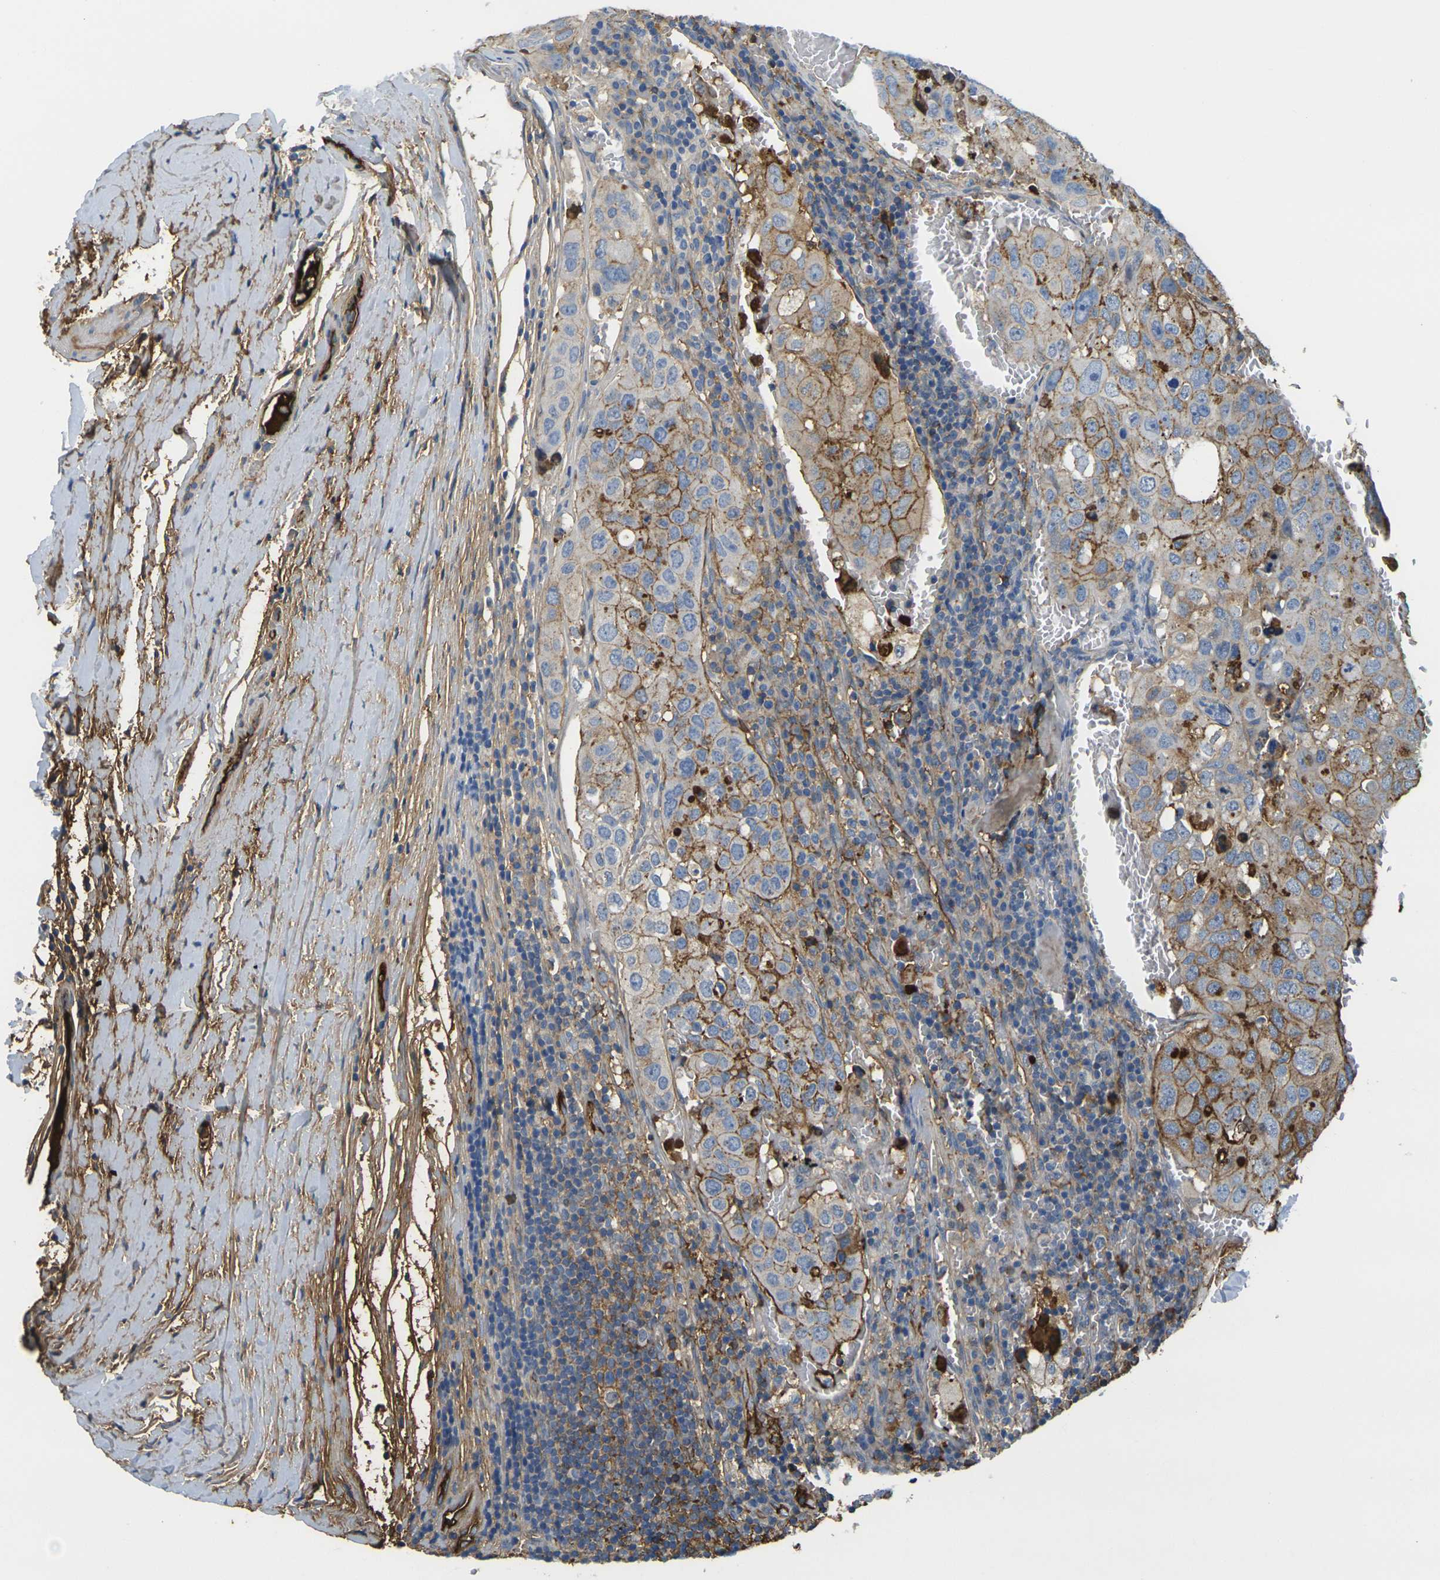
{"staining": {"intensity": "moderate", "quantity": ">75%", "location": "cytoplasmic/membranous"}, "tissue": "urothelial cancer", "cell_type": "Tumor cells", "image_type": "cancer", "snomed": [{"axis": "morphology", "description": "Urothelial carcinoma, High grade"}, {"axis": "topography", "description": "Lymph node"}, {"axis": "topography", "description": "Urinary bladder"}], "caption": "Immunohistochemistry (IHC) histopathology image of neoplastic tissue: urothelial cancer stained using immunohistochemistry demonstrates medium levels of moderate protein expression localized specifically in the cytoplasmic/membranous of tumor cells, appearing as a cytoplasmic/membranous brown color.", "gene": "PLCD1", "patient": {"sex": "male", "age": 51}}